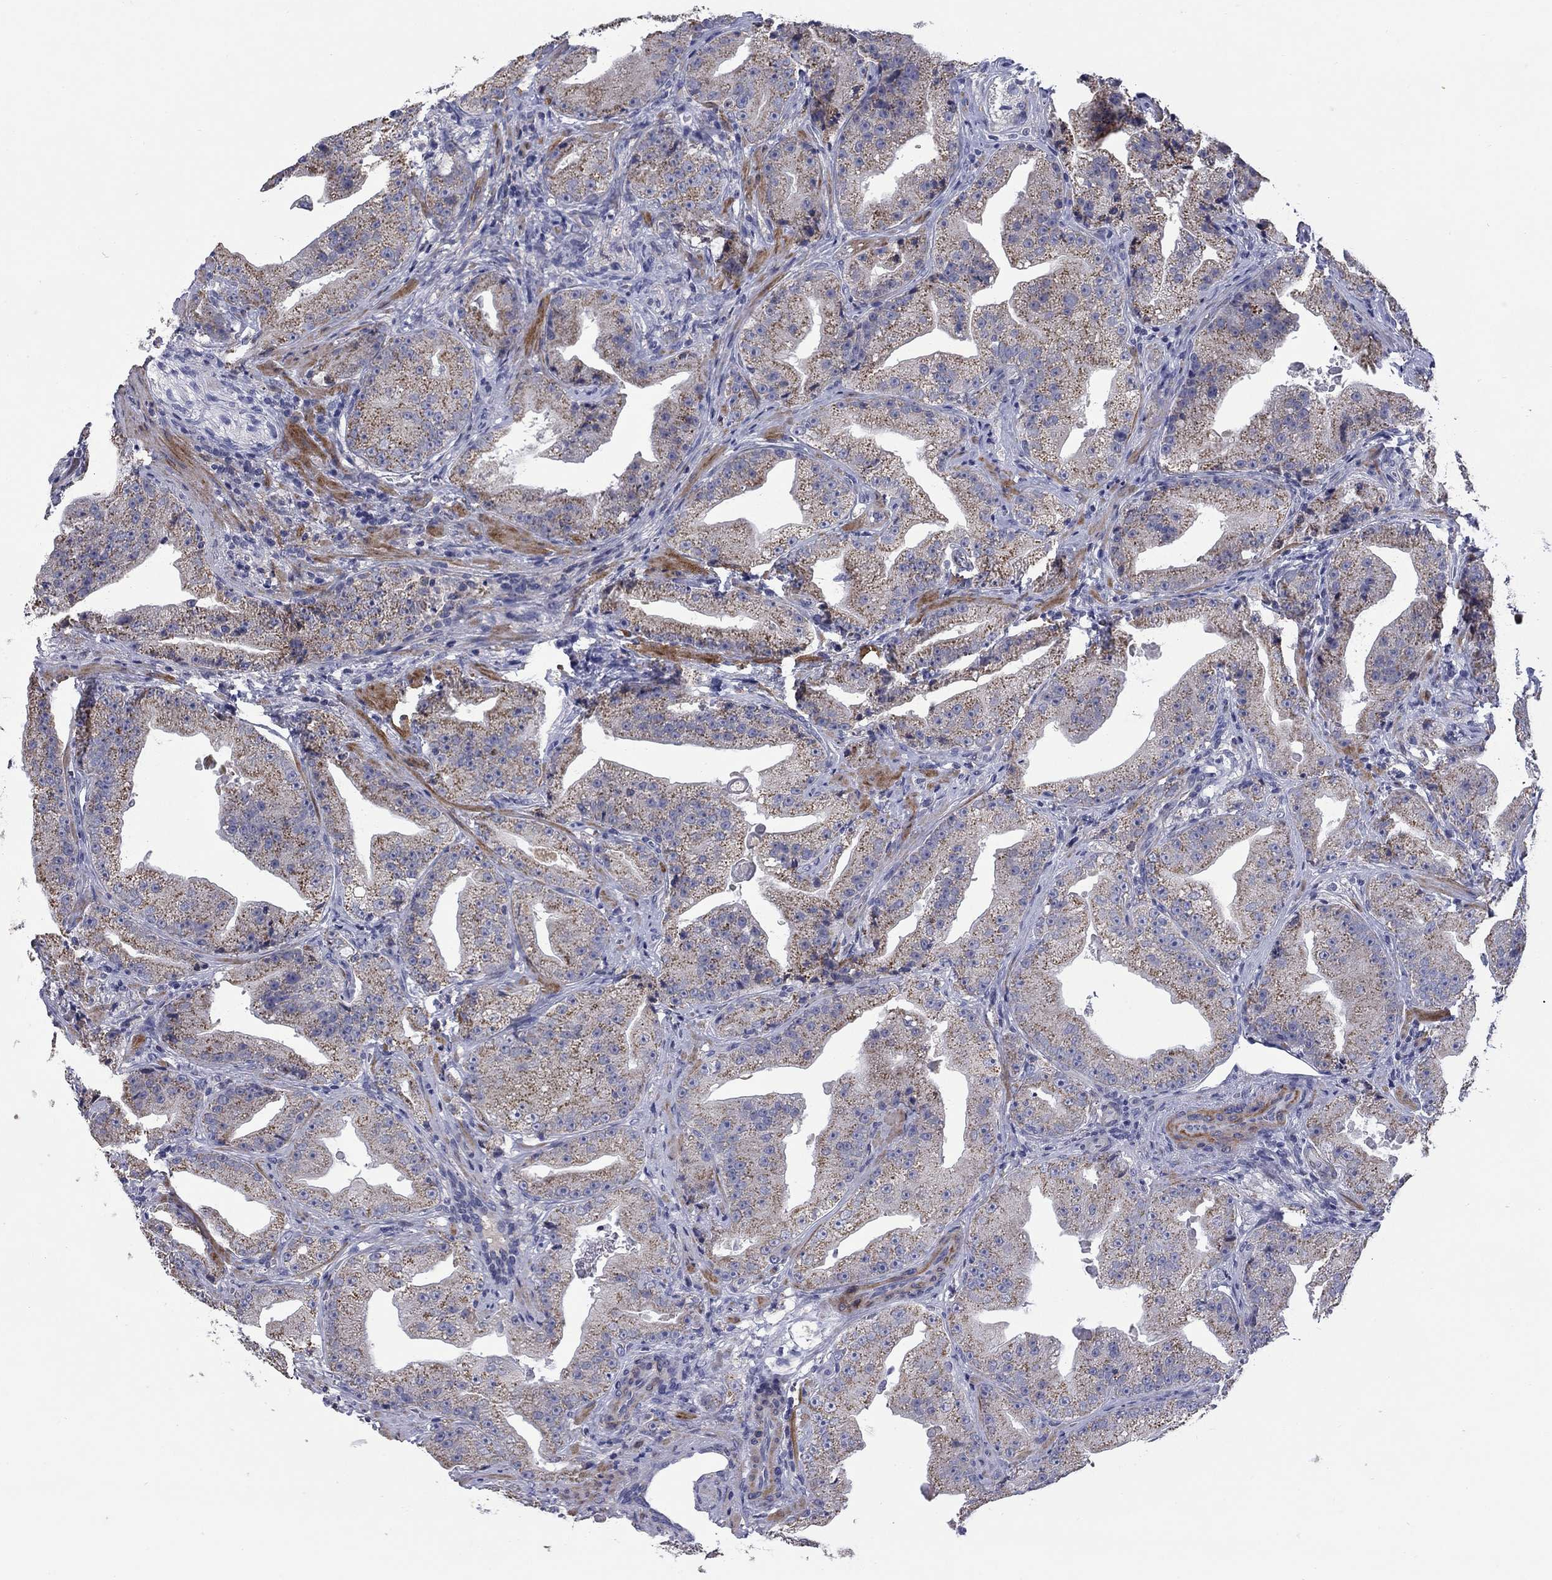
{"staining": {"intensity": "moderate", "quantity": "<25%", "location": "cytoplasmic/membranous"}, "tissue": "prostate cancer", "cell_type": "Tumor cells", "image_type": "cancer", "snomed": [{"axis": "morphology", "description": "Adenocarcinoma, Low grade"}, {"axis": "topography", "description": "Prostate"}], "caption": "This is an image of IHC staining of low-grade adenocarcinoma (prostate), which shows moderate positivity in the cytoplasmic/membranous of tumor cells.", "gene": "FRK", "patient": {"sex": "male", "age": 62}}